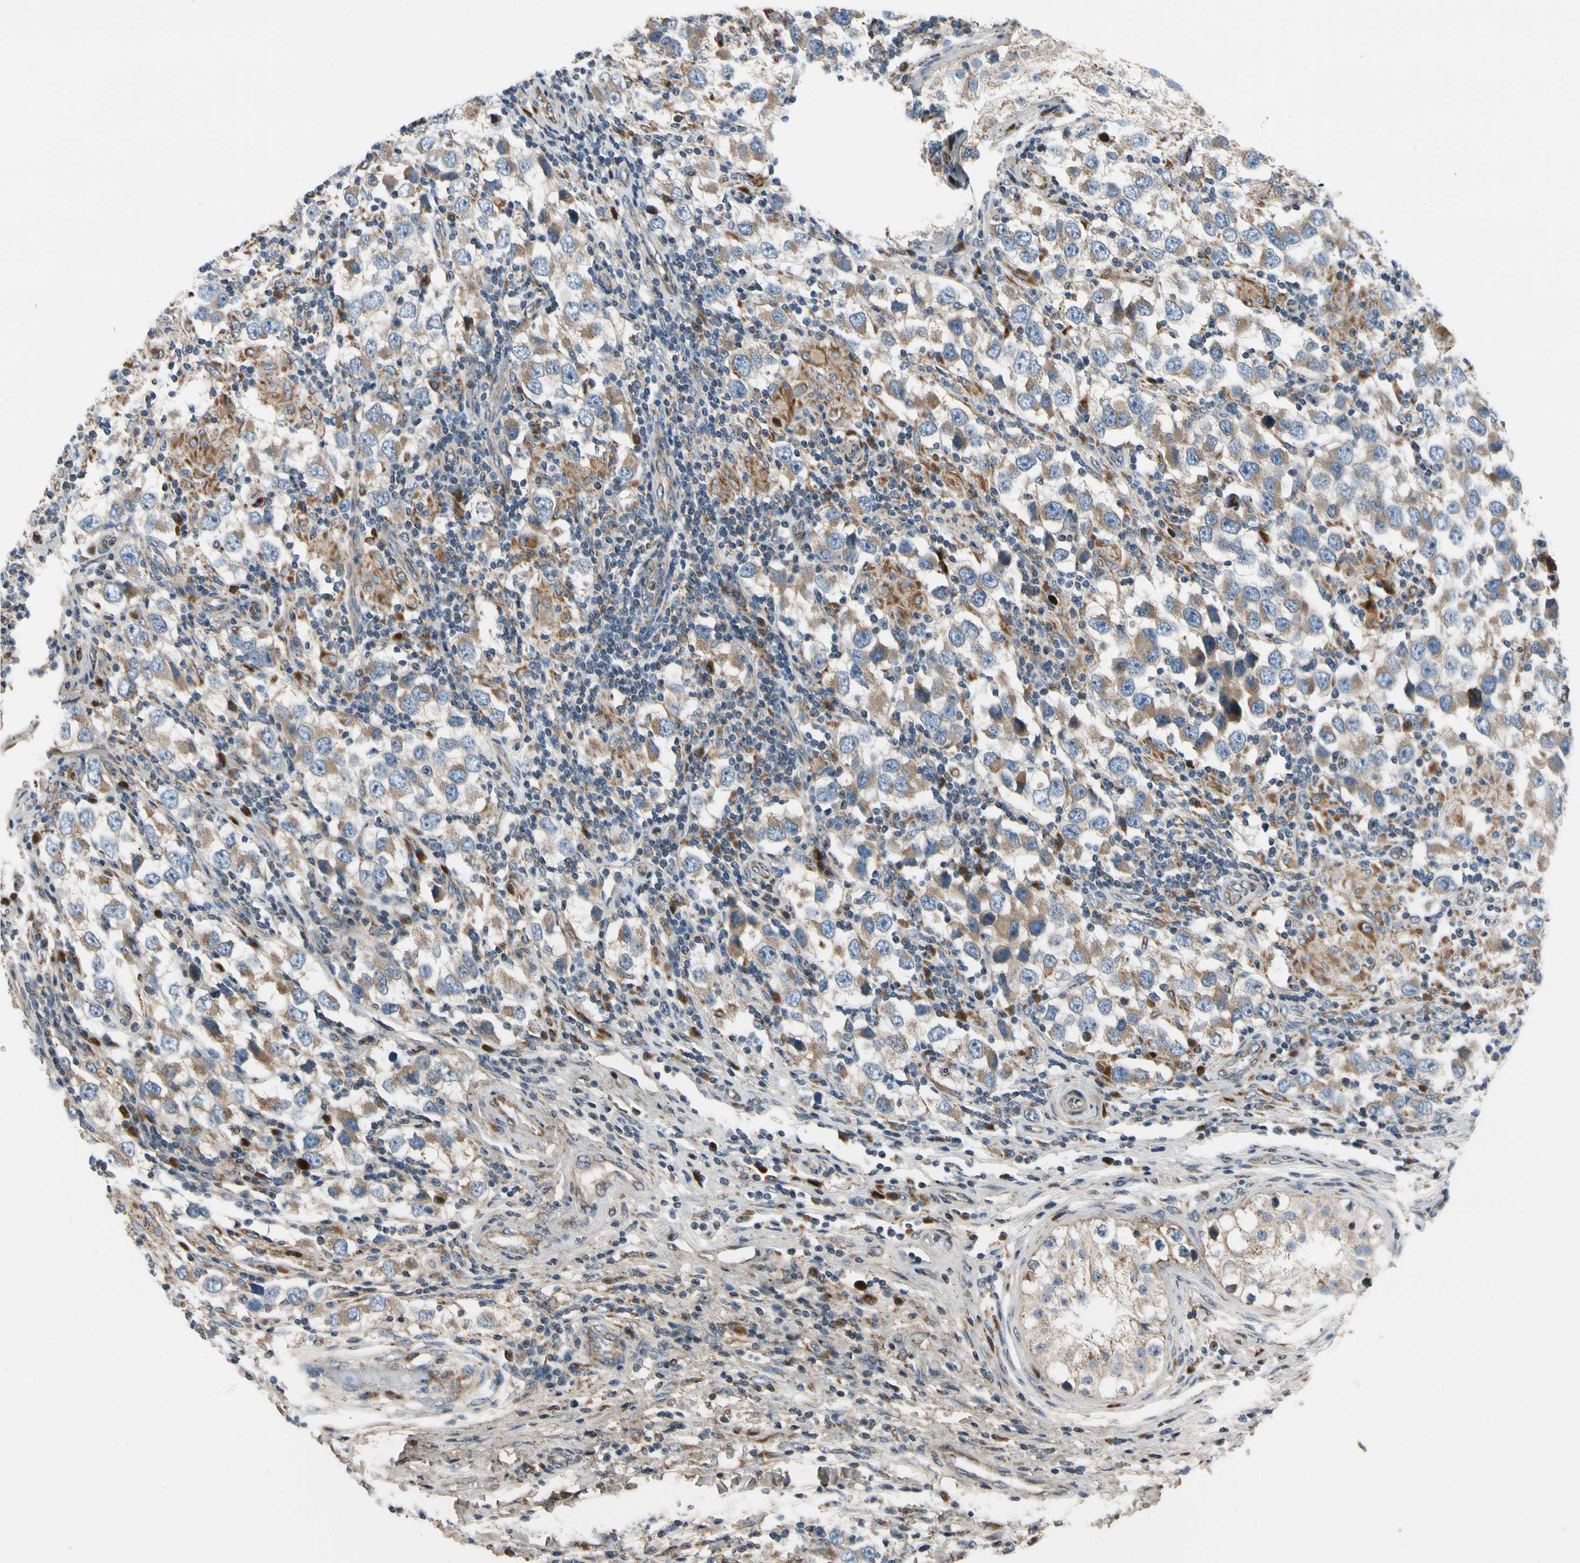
{"staining": {"intensity": "weak", "quantity": ">75%", "location": "cytoplasmic/membranous"}, "tissue": "testis cancer", "cell_type": "Tumor cells", "image_type": "cancer", "snomed": [{"axis": "morphology", "description": "Carcinoma, Embryonal, NOS"}, {"axis": "topography", "description": "Testis"}], "caption": "High-power microscopy captured an immunohistochemistry (IHC) image of testis cancer (embryonal carcinoma), revealing weak cytoplasmic/membranous positivity in about >75% of tumor cells.", "gene": "MST1R", "patient": {"sex": "male", "age": 21}}